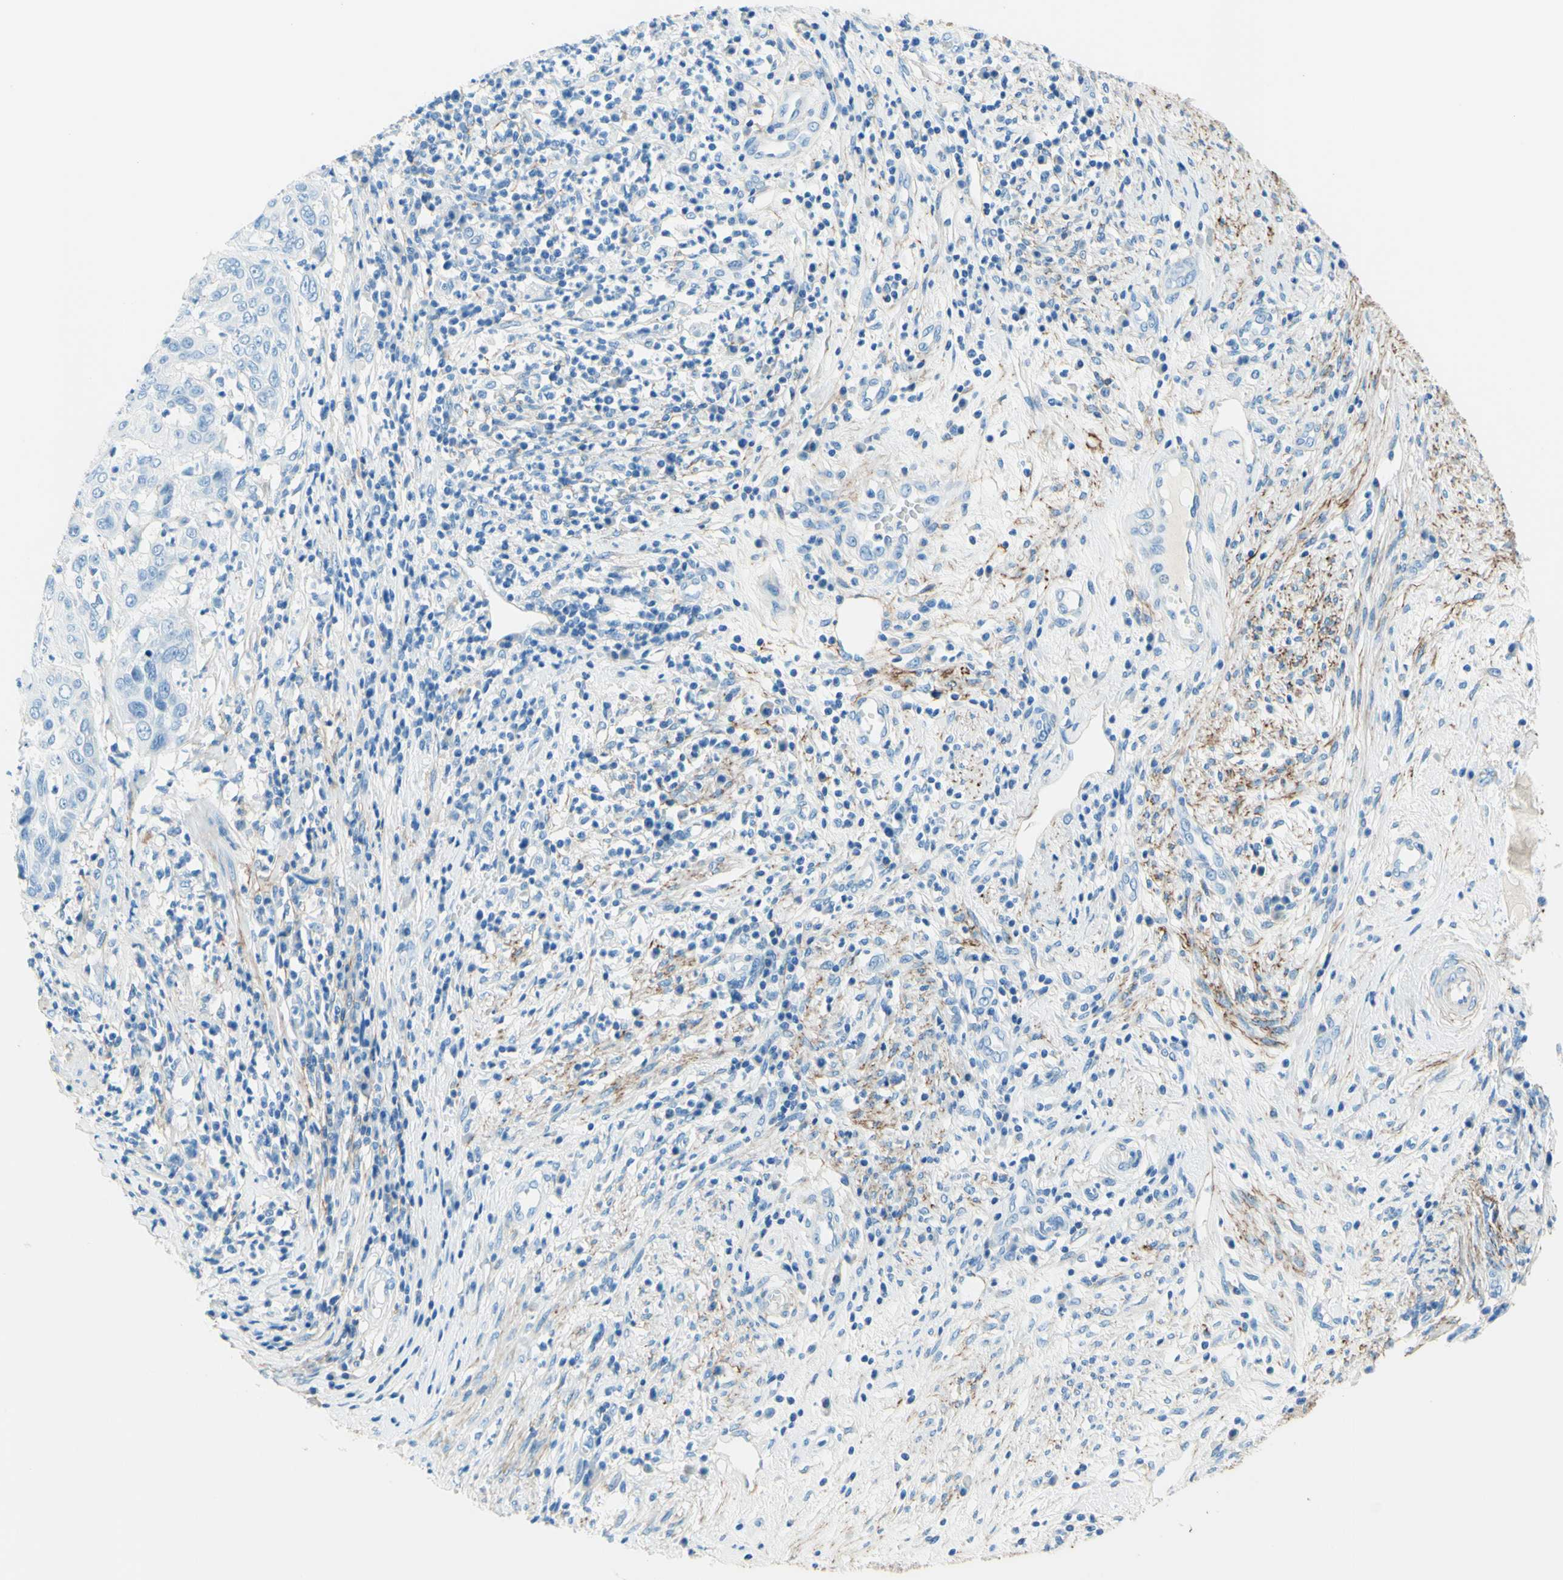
{"staining": {"intensity": "negative", "quantity": "none", "location": "none"}, "tissue": "cervical cancer", "cell_type": "Tumor cells", "image_type": "cancer", "snomed": [{"axis": "morphology", "description": "Normal tissue, NOS"}, {"axis": "morphology", "description": "Squamous cell carcinoma, NOS"}, {"axis": "topography", "description": "Cervix"}], "caption": "Immunohistochemistry (IHC) histopathology image of neoplastic tissue: cervical cancer (squamous cell carcinoma) stained with DAB (3,3'-diaminobenzidine) shows no significant protein positivity in tumor cells.", "gene": "MFAP5", "patient": {"sex": "female", "age": 39}}